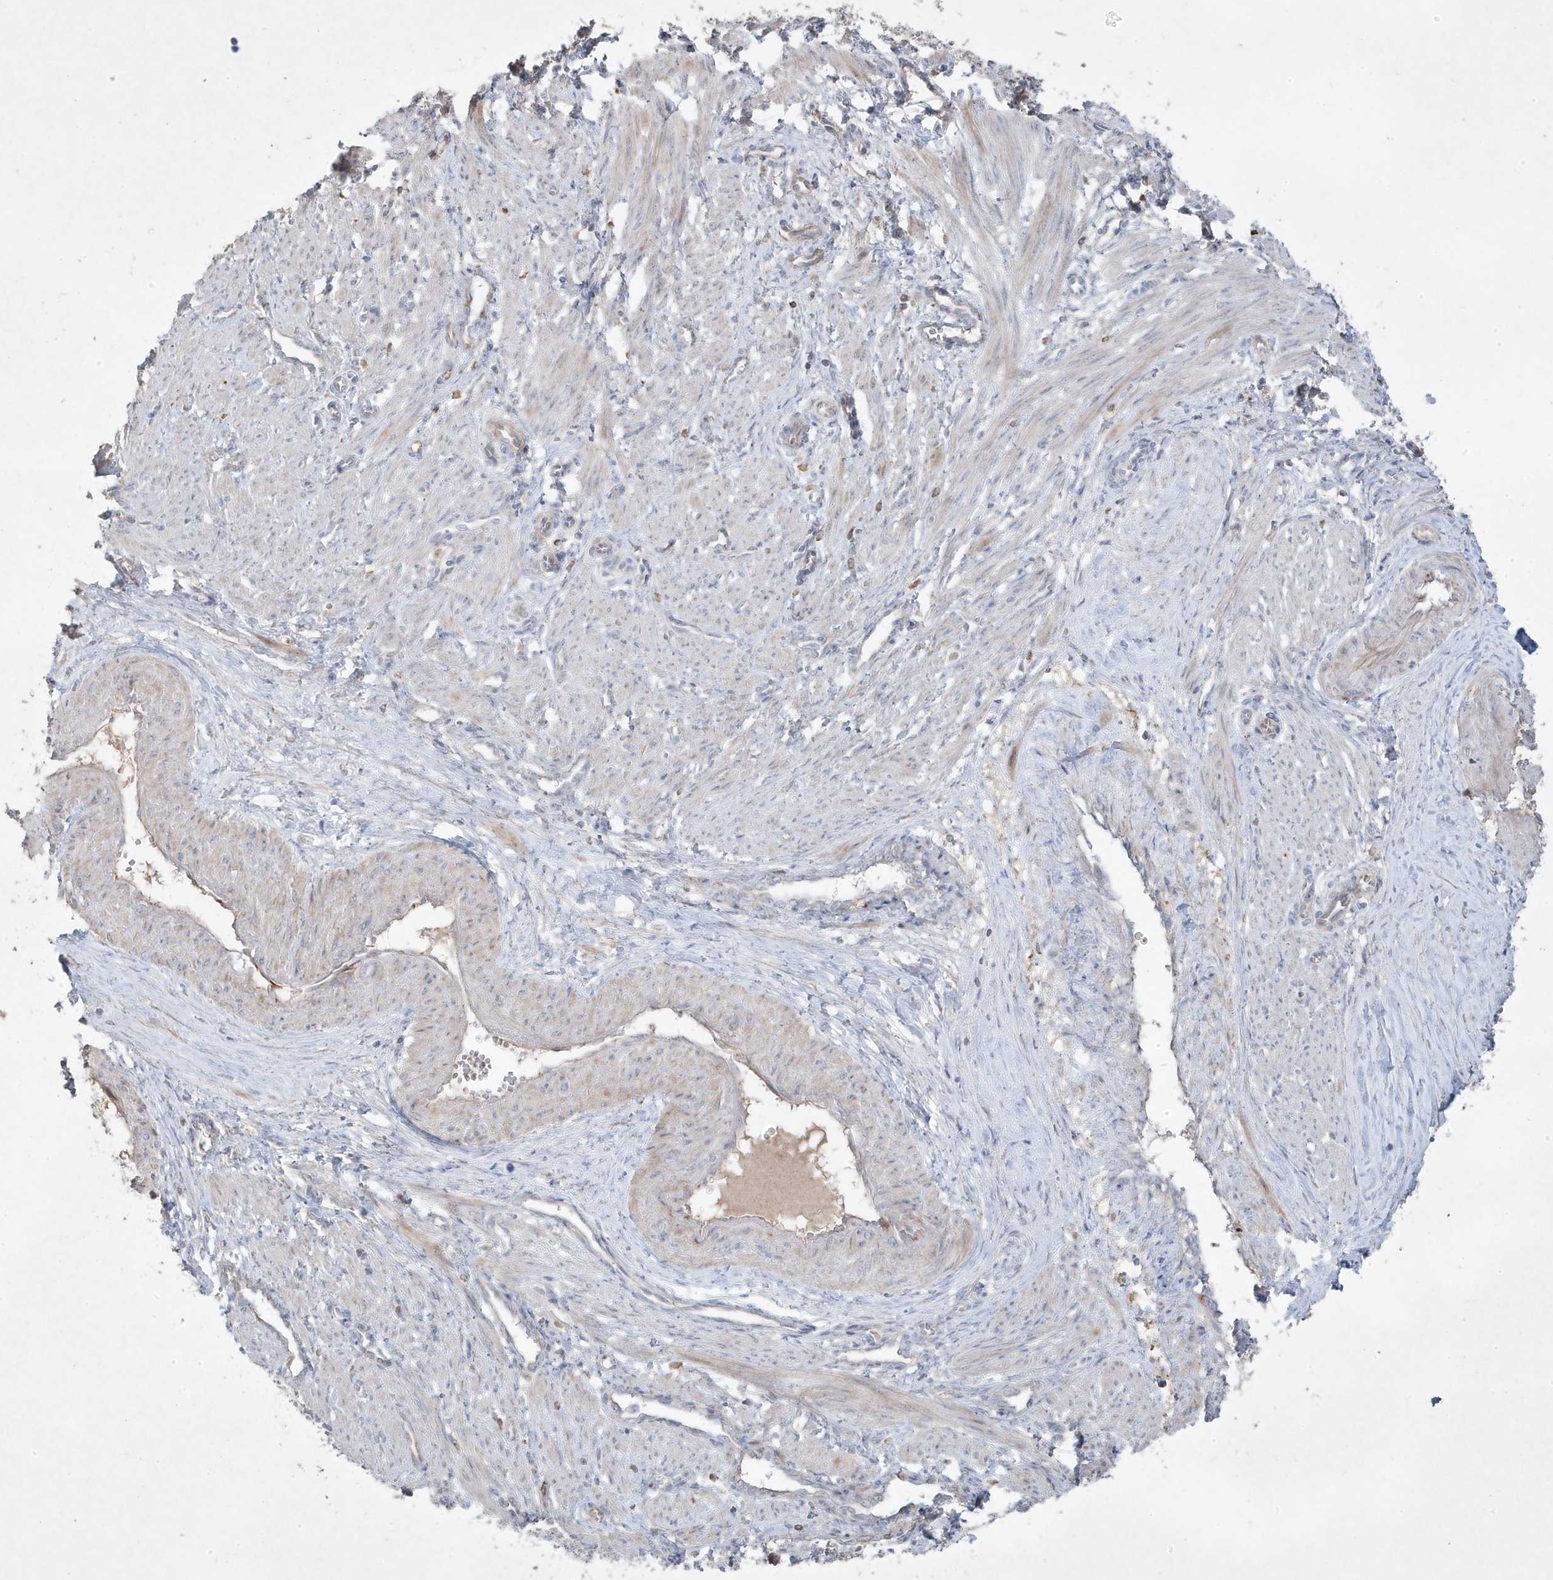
{"staining": {"intensity": "weak", "quantity": "<25%", "location": "cytoplasmic/membranous"}, "tissue": "smooth muscle", "cell_type": "Smooth muscle cells", "image_type": "normal", "snomed": [{"axis": "morphology", "description": "Normal tissue, NOS"}, {"axis": "topography", "description": "Endometrium"}], "caption": "Immunohistochemistry of unremarkable smooth muscle reveals no staining in smooth muscle cells. (DAB (3,3'-diaminobenzidine) immunohistochemistry (IHC) visualized using brightfield microscopy, high magnification).", "gene": "RGL4", "patient": {"sex": "female", "age": 33}}